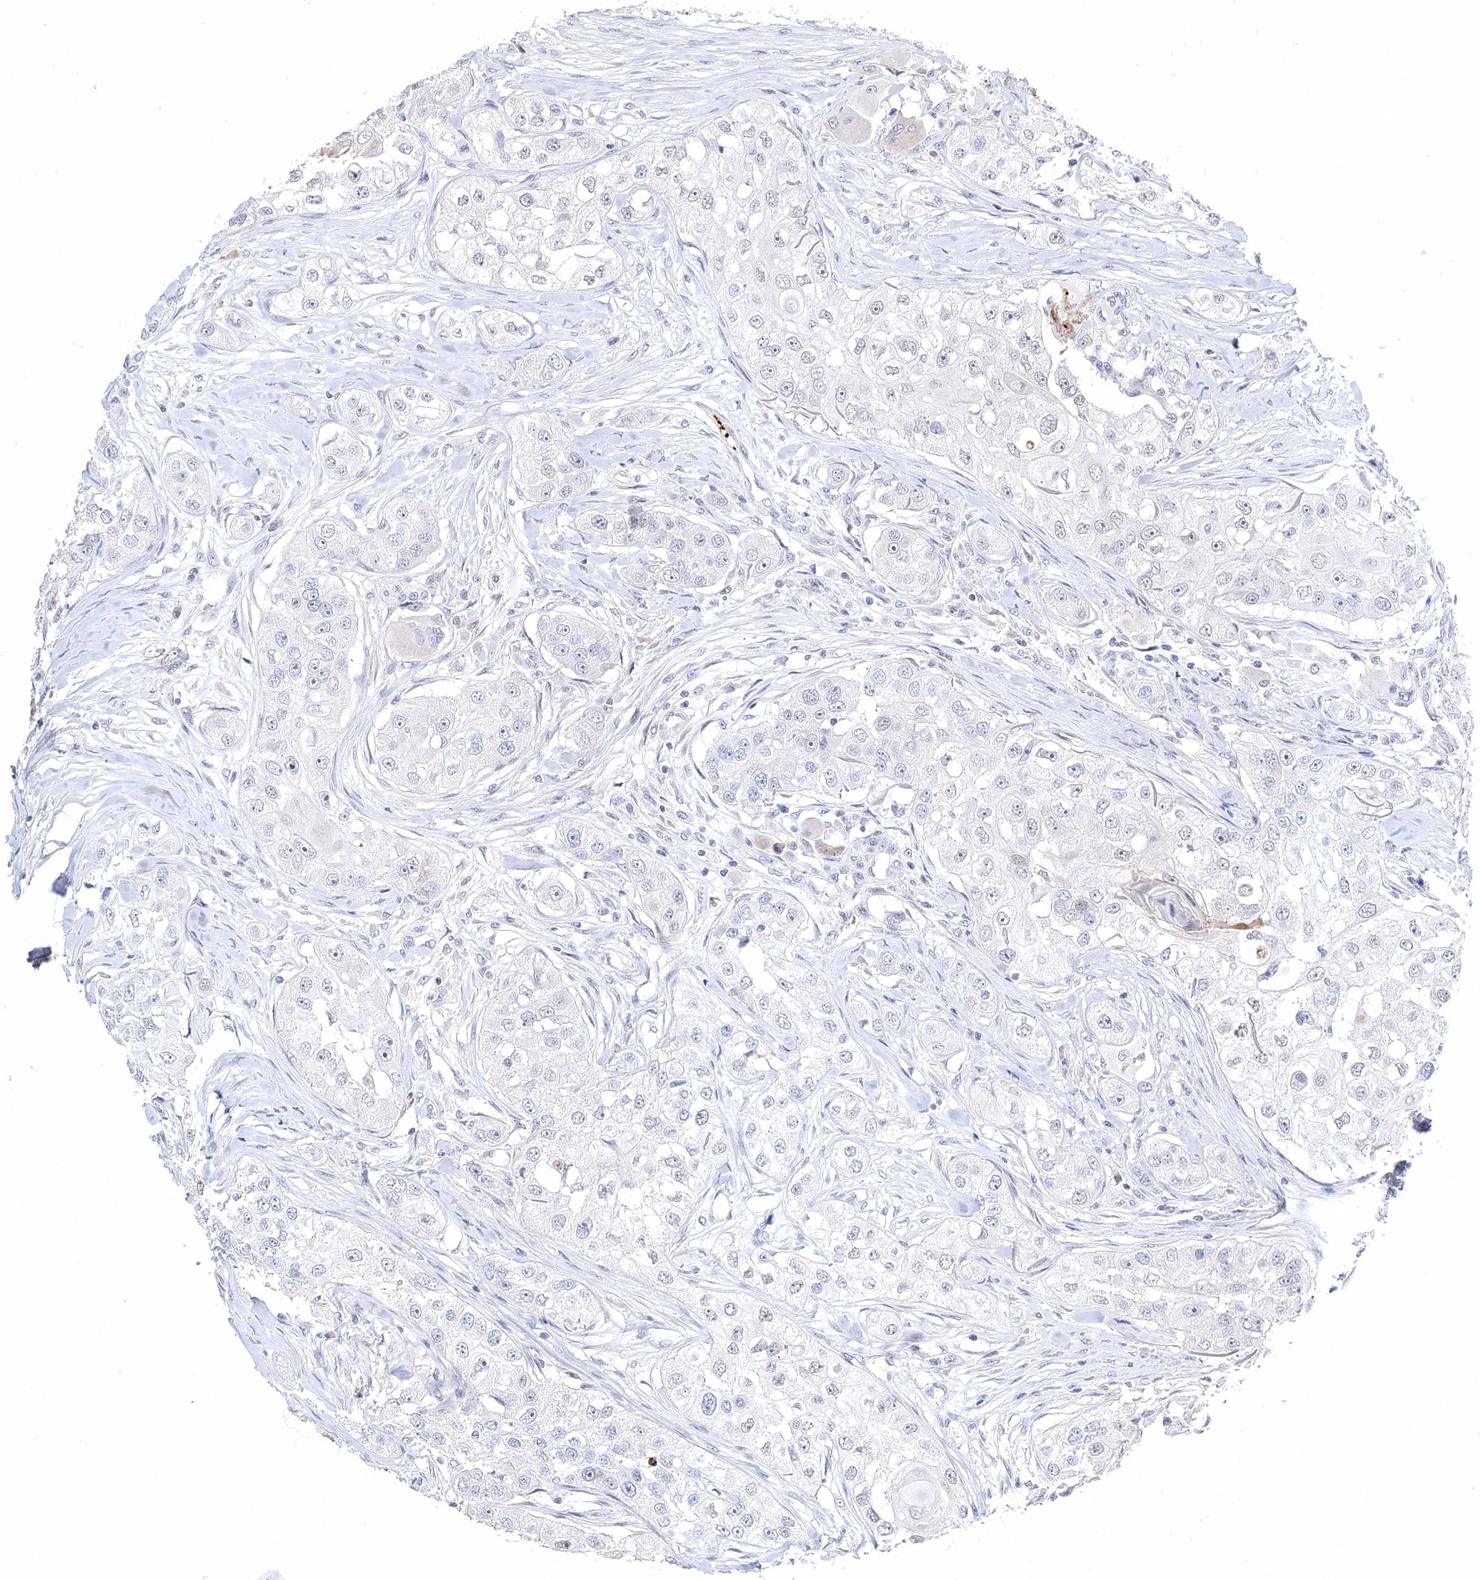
{"staining": {"intensity": "negative", "quantity": "none", "location": "none"}, "tissue": "head and neck cancer", "cell_type": "Tumor cells", "image_type": "cancer", "snomed": [{"axis": "morphology", "description": "Normal tissue, NOS"}, {"axis": "morphology", "description": "Squamous cell carcinoma, NOS"}, {"axis": "topography", "description": "Skeletal muscle"}, {"axis": "topography", "description": "Head-Neck"}], "caption": "Immunohistochemical staining of human head and neck squamous cell carcinoma displays no significant expression in tumor cells. Nuclei are stained in blue.", "gene": "MYOZ2", "patient": {"sex": "male", "age": 51}}